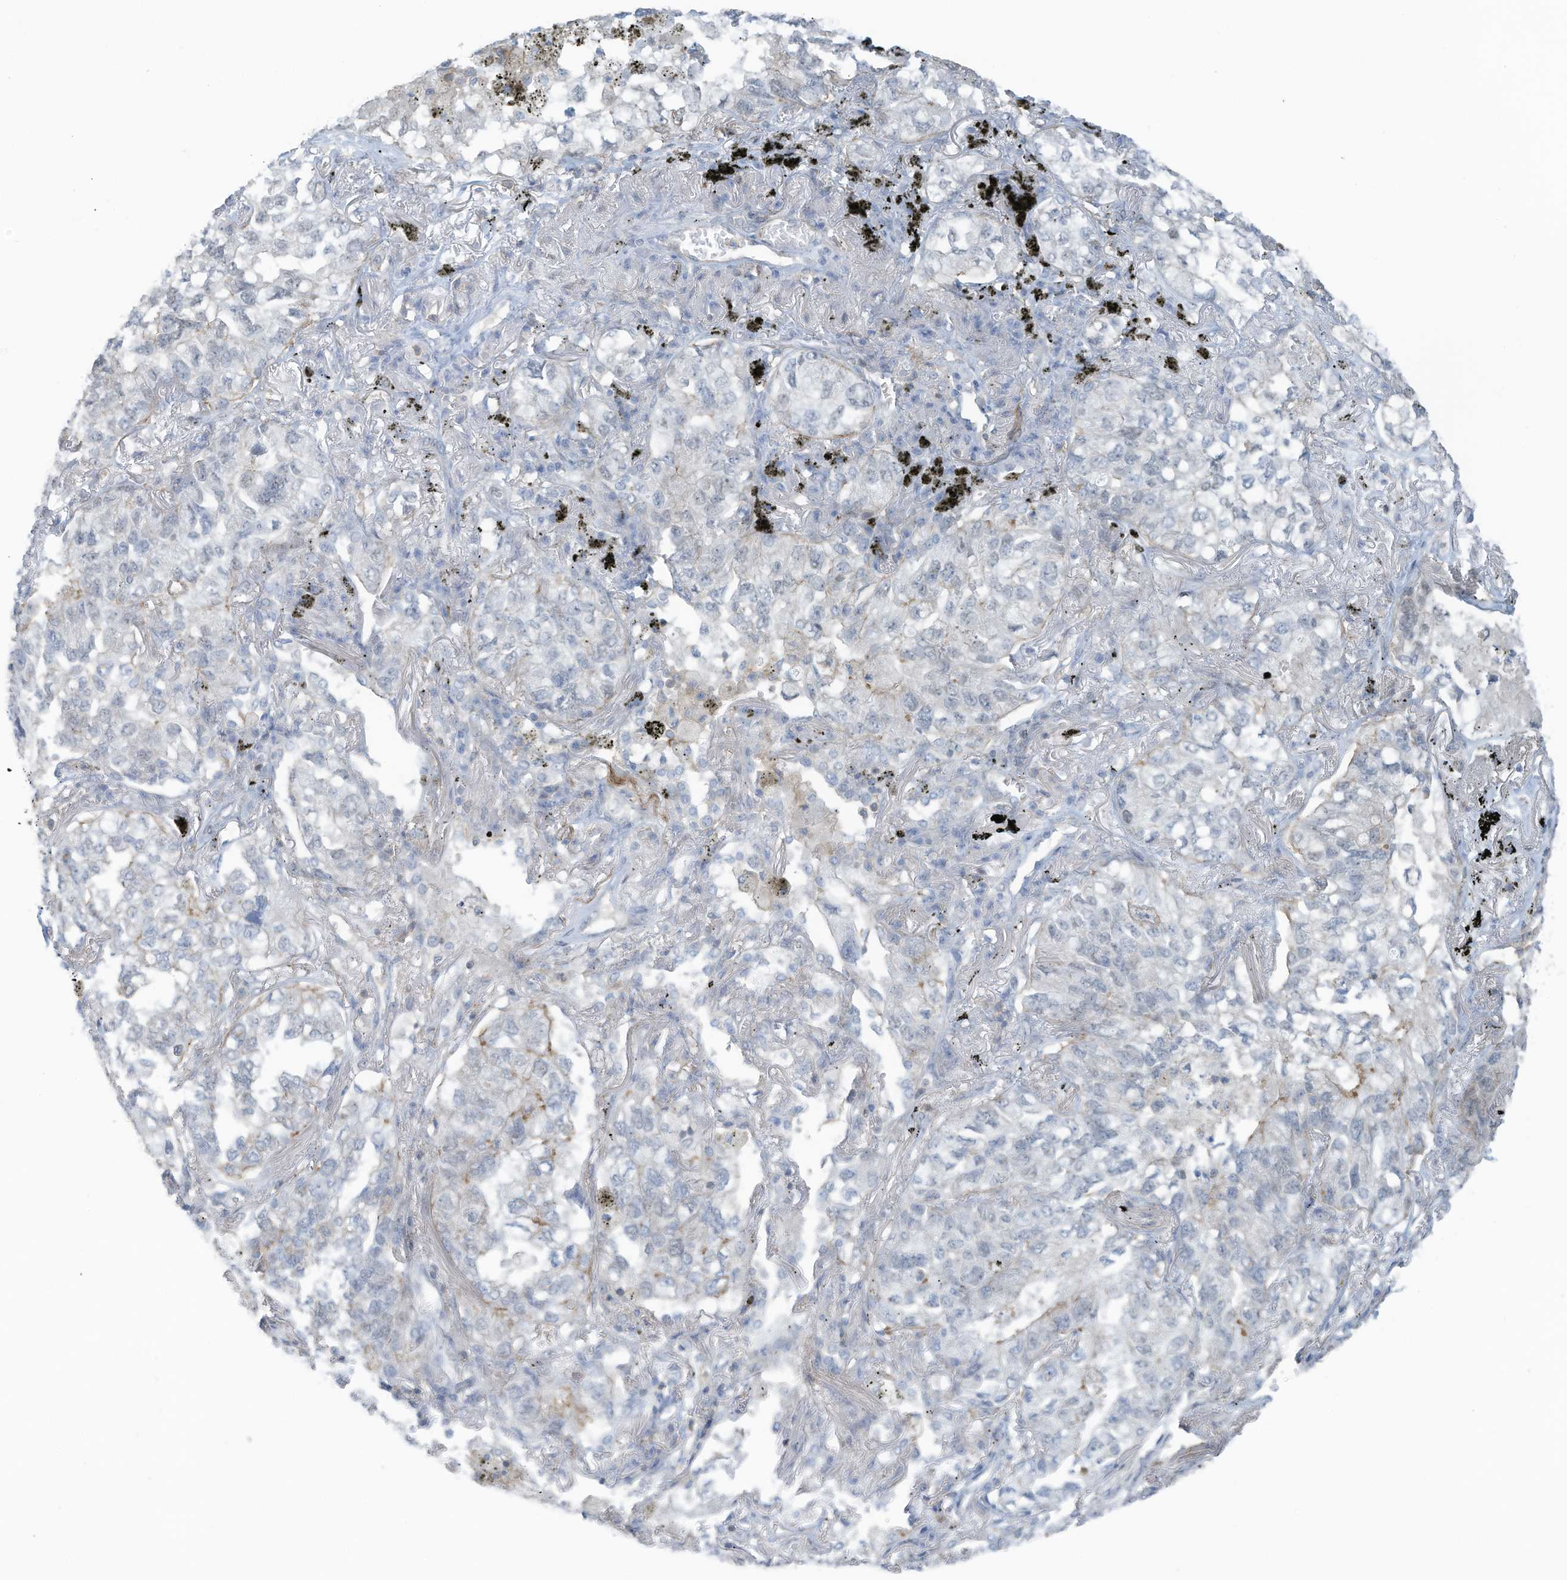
{"staining": {"intensity": "negative", "quantity": "none", "location": "none"}, "tissue": "lung cancer", "cell_type": "Tumor cells", "image_type": "cancer", "snomed": [{"axis": "morphology", "description": "Adenocarcinoma, NOS"}, {"axis": "topography", "description": "Lung"}], "caption": "IHC photomicrograph of human adenocarcinoma (lung) stained for a protein (brown), which exhibits no expression in tumor cells.", "gene": "ZNF846", "patient": {"sex": "male", "age": 65}}